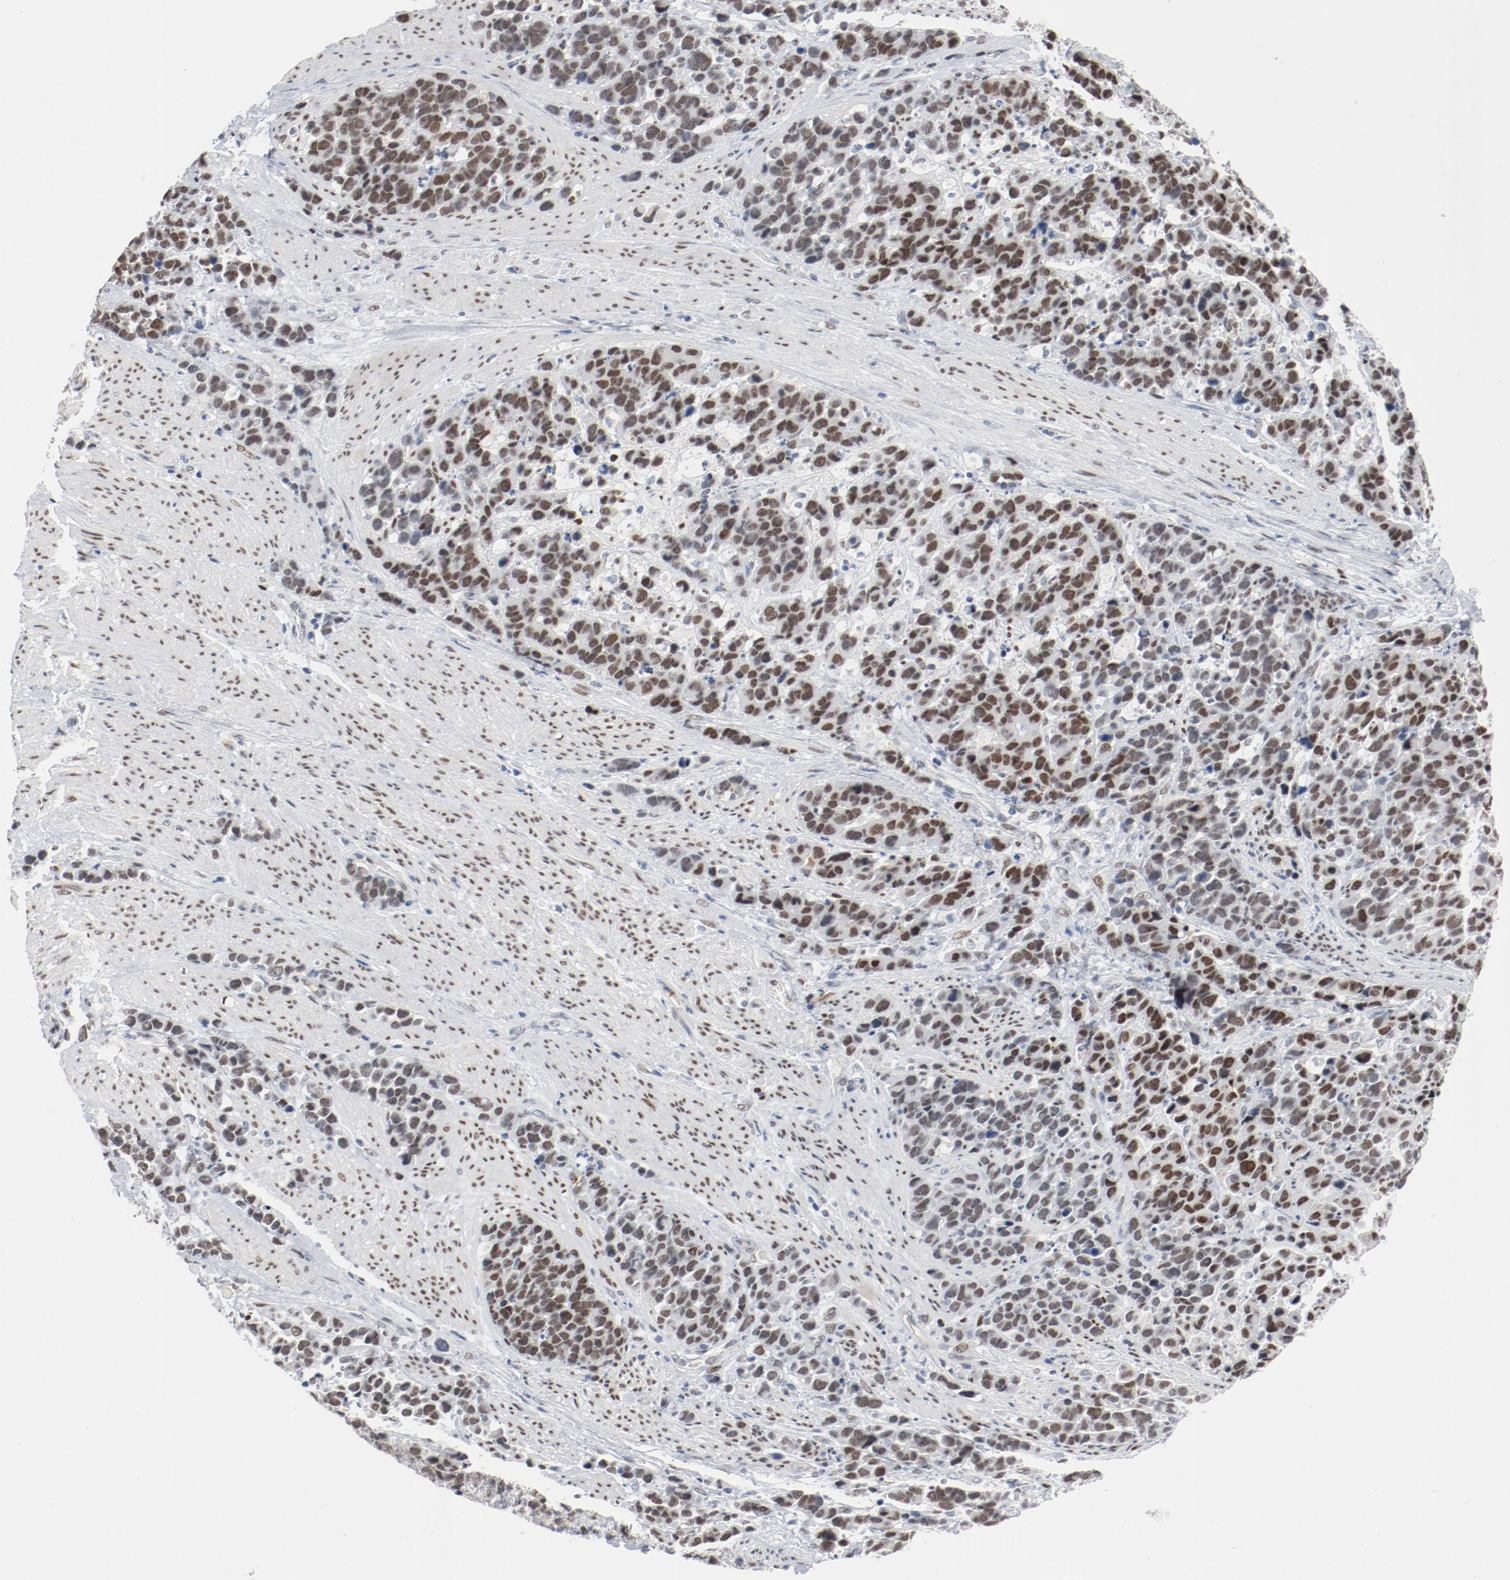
{"staining": {"intensity": "moderate", "quantity": ">75%", "location": "nuclear"}, "tissue": "stomach cancer", "cell_type": "Tumor cells", "image_type": "cancer", "snomed": [{"axis": "morphology", "description": "Adenocarcinoma, NOS"}, {"axis": "topography", "description": "Stomach, upper"}], "caption": "DAB immunohistochemical staining of human stomach cancer demonstrates moderate nuclear protein positivity in about >75% of tumor cells. (Stains: DAB in brown, nuclei in blue, Microscopy: brightfield microscopy at high magnification).", "gene": "FOXP1", "patient": {"sex": "male", "age": 71}}